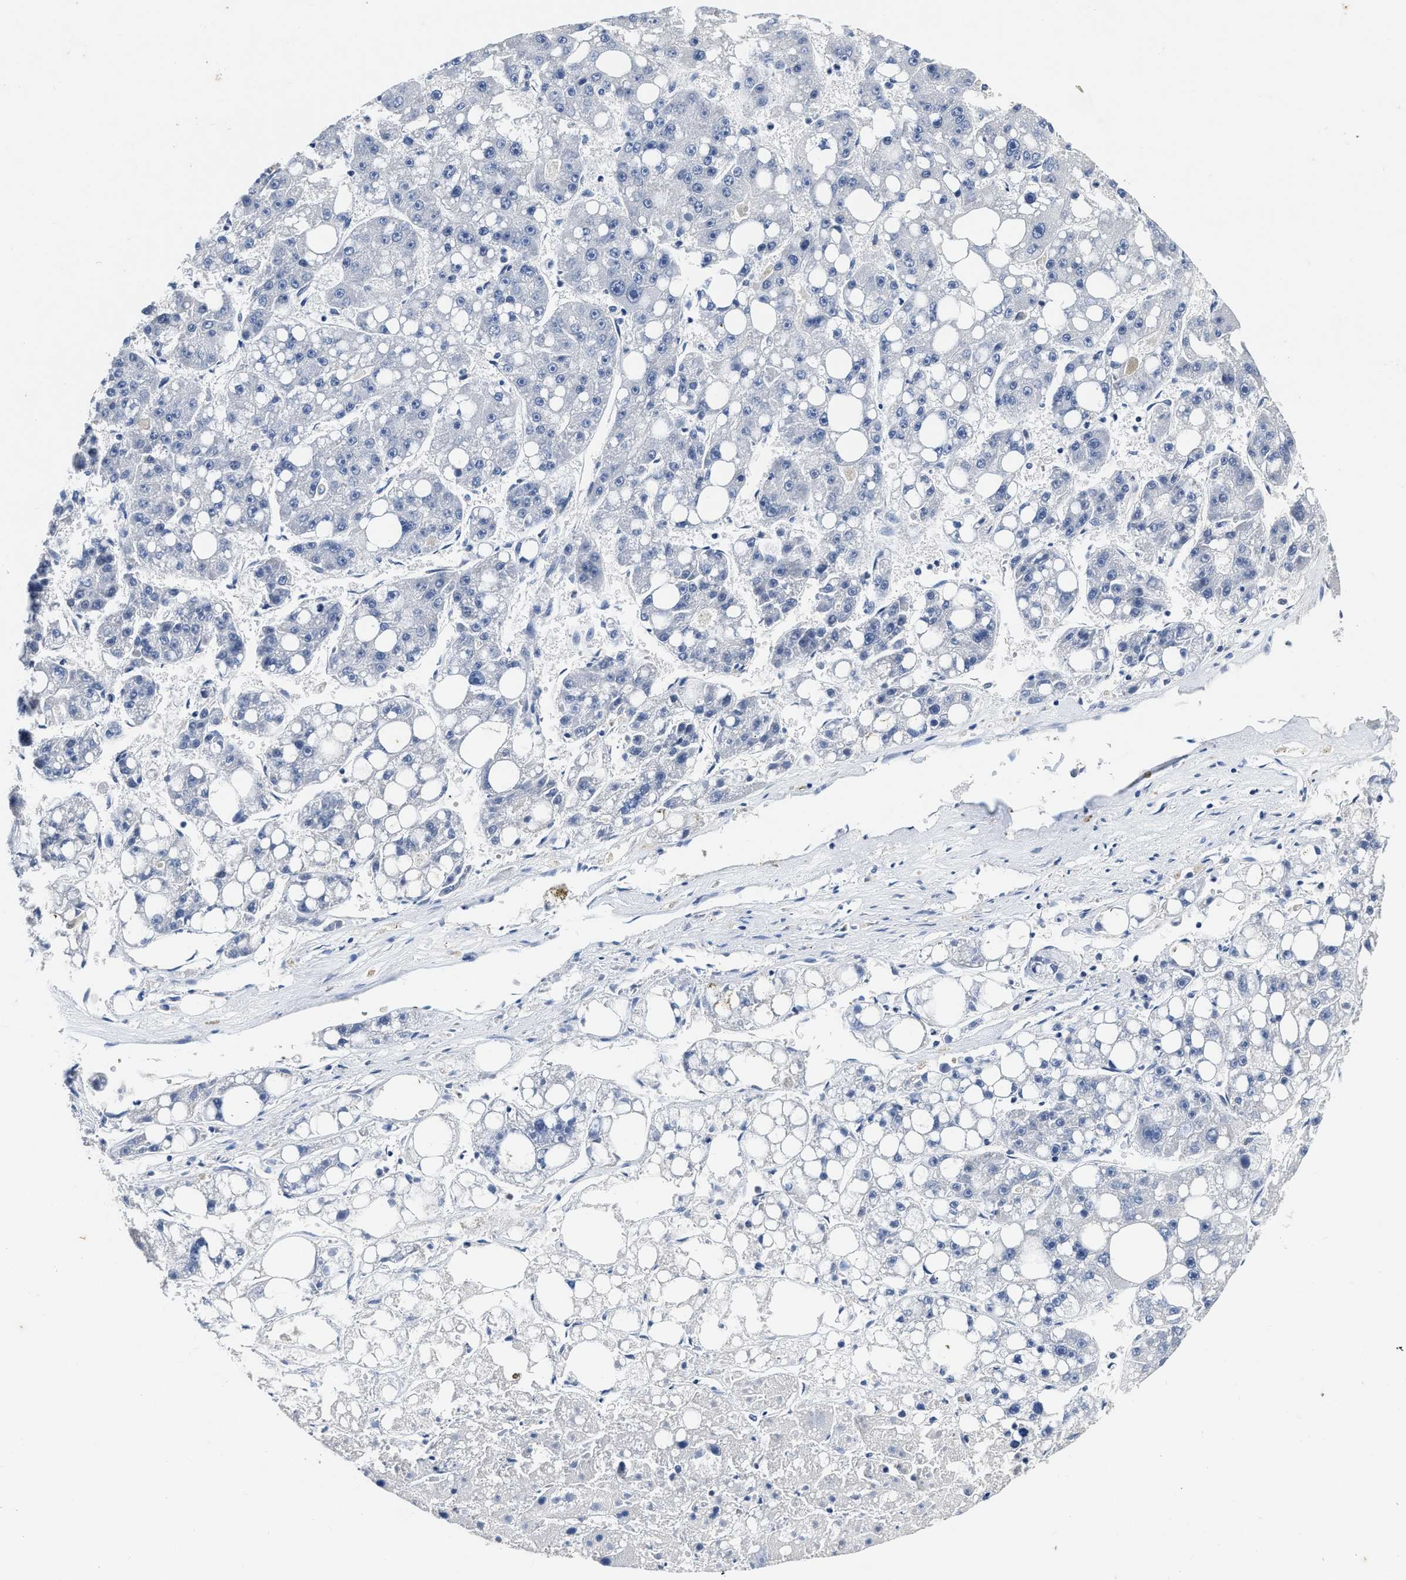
{"staining": {"intensity": "negative", "quantity": "none", "location": "none"}, "tissue": "liver cancer", "cell_type": "Tumor cells", "image_type": "cancer", "snomed": [{"axis": "morphology", "description": "Carcinoma, Hepatocellular, NOS"}, {"axis": "topography", "description": "Liver"}], "caption": "Immunohistochemistry (IHC) of liver cancer shows no staining in tumor cells.", "gene": "FBLN2", "patient": {"sex": "female", "age": 61}}